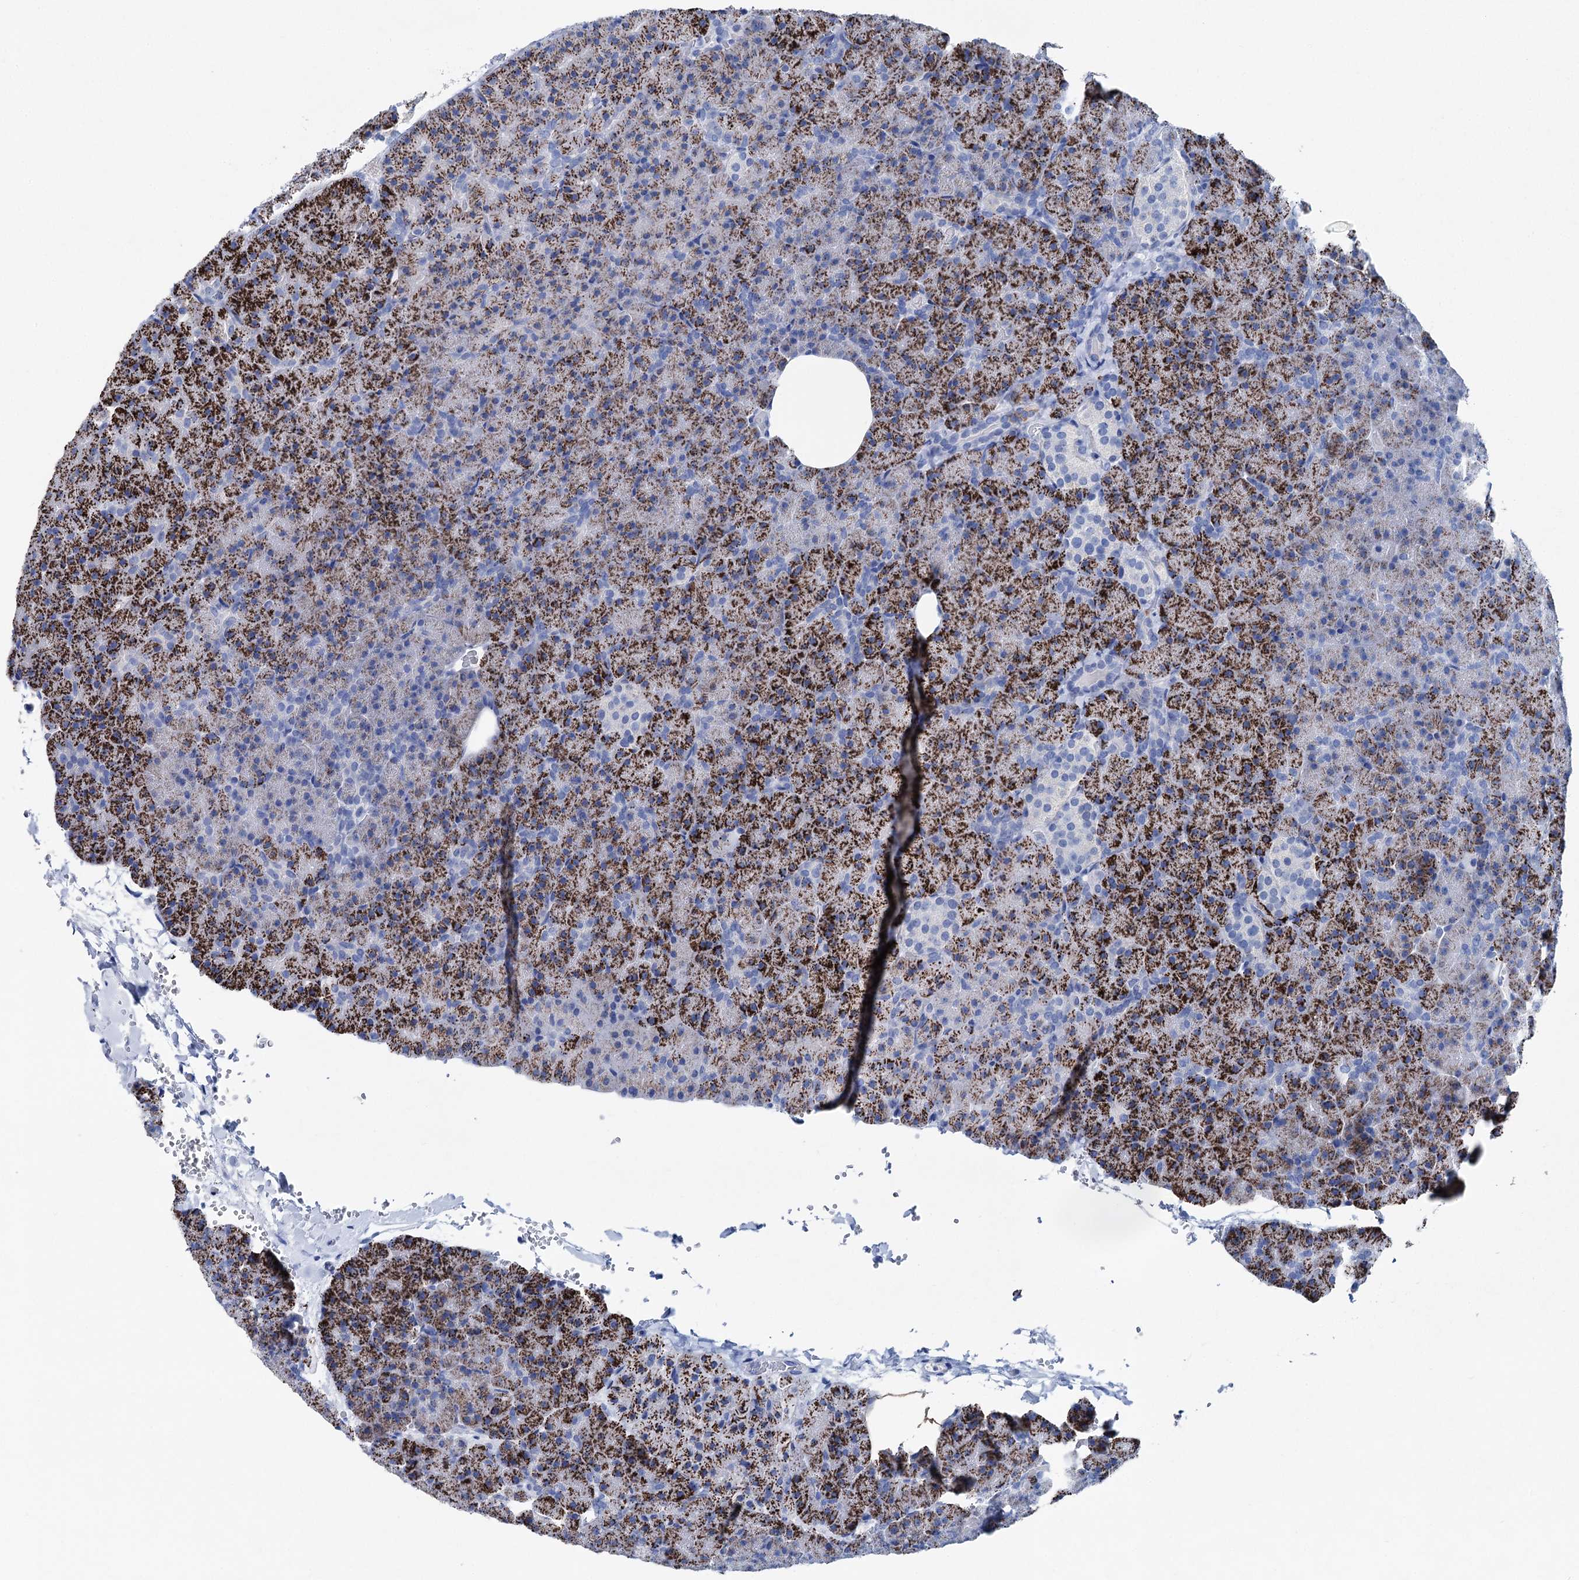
{"staining": {"intensity": "strong", "quantity": "25%-75%", "location": "cytoplasmic/membranous"}, "tissue": "pancreas", "cell_type": "Exocrine glandular cells", "image_type": "normal", "snomed": [{"axis": "morphology", "description": "Normal tissue, NOS"}, {"axis": "morphology", "description": "Carcinoid, malignant, NOS"}, {"axis": "topography", "description": "Pancreas"}], "caption": "Exocrine glandular cells display high levels of strong cytoplasmic/membranous staining in about 25%-75% of cells in benign pancreas.", "gene": "BRINP1", "patient": {"sex": "female", "age": 35}}